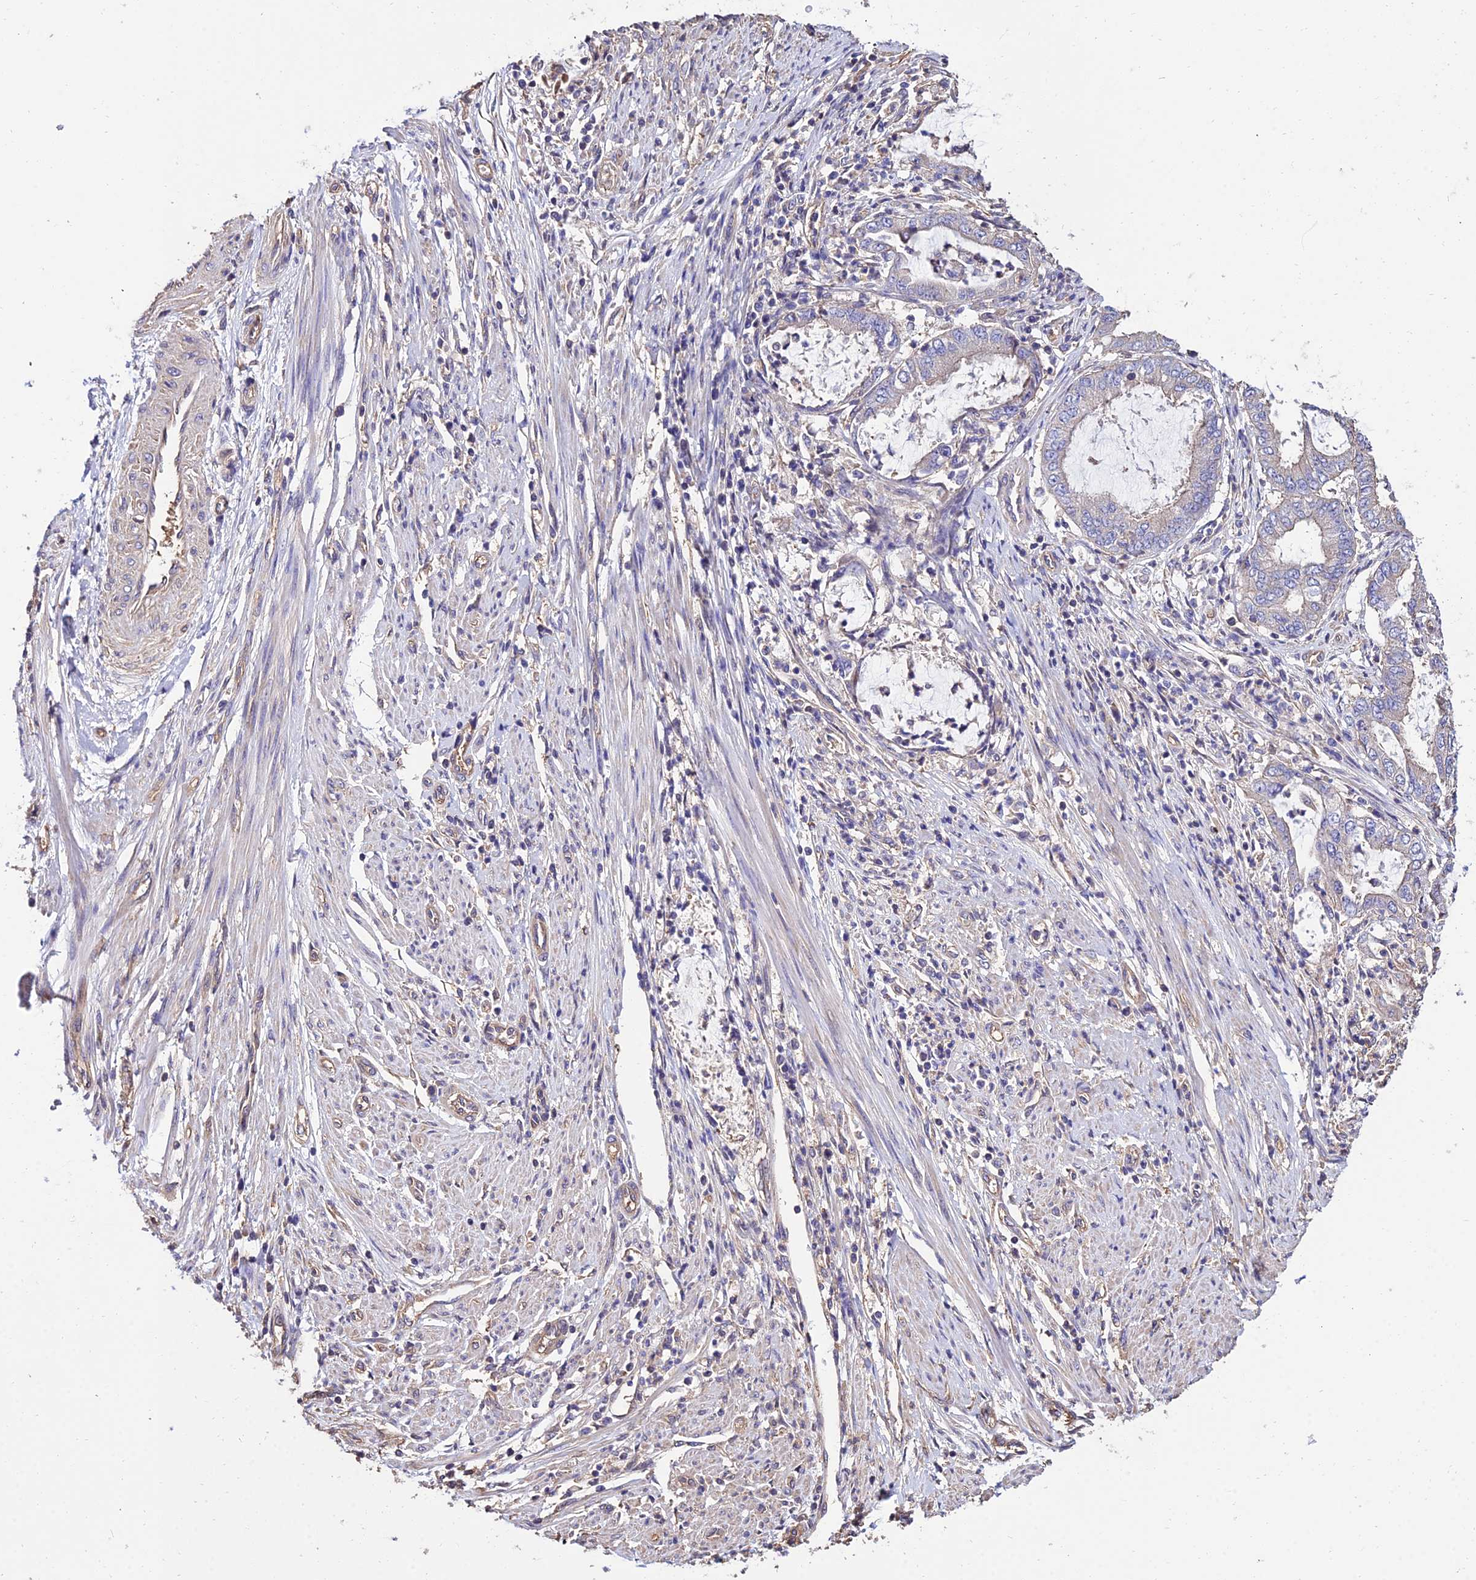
{"staining": {"intensity": "weak", "quantity": "<25%", "location": "cytoplasmic/membranous"}, "tissue": "endometrial cancer", "cell_type": "Tumor cells", "image_type": "cancer", "snomed": [{"axis": "morphology", "description": "Adenocarcinoma, NOS"}, {"axis": "topography", "description": "Endometrium"}], "caption": "Human endometrial adenocarcinoma stained for a protein using immunohistochemistry (IHC) displays no staining in tumor cells.", "gene": "CALM2", "patient": {"sex": "female", "age": 51}}